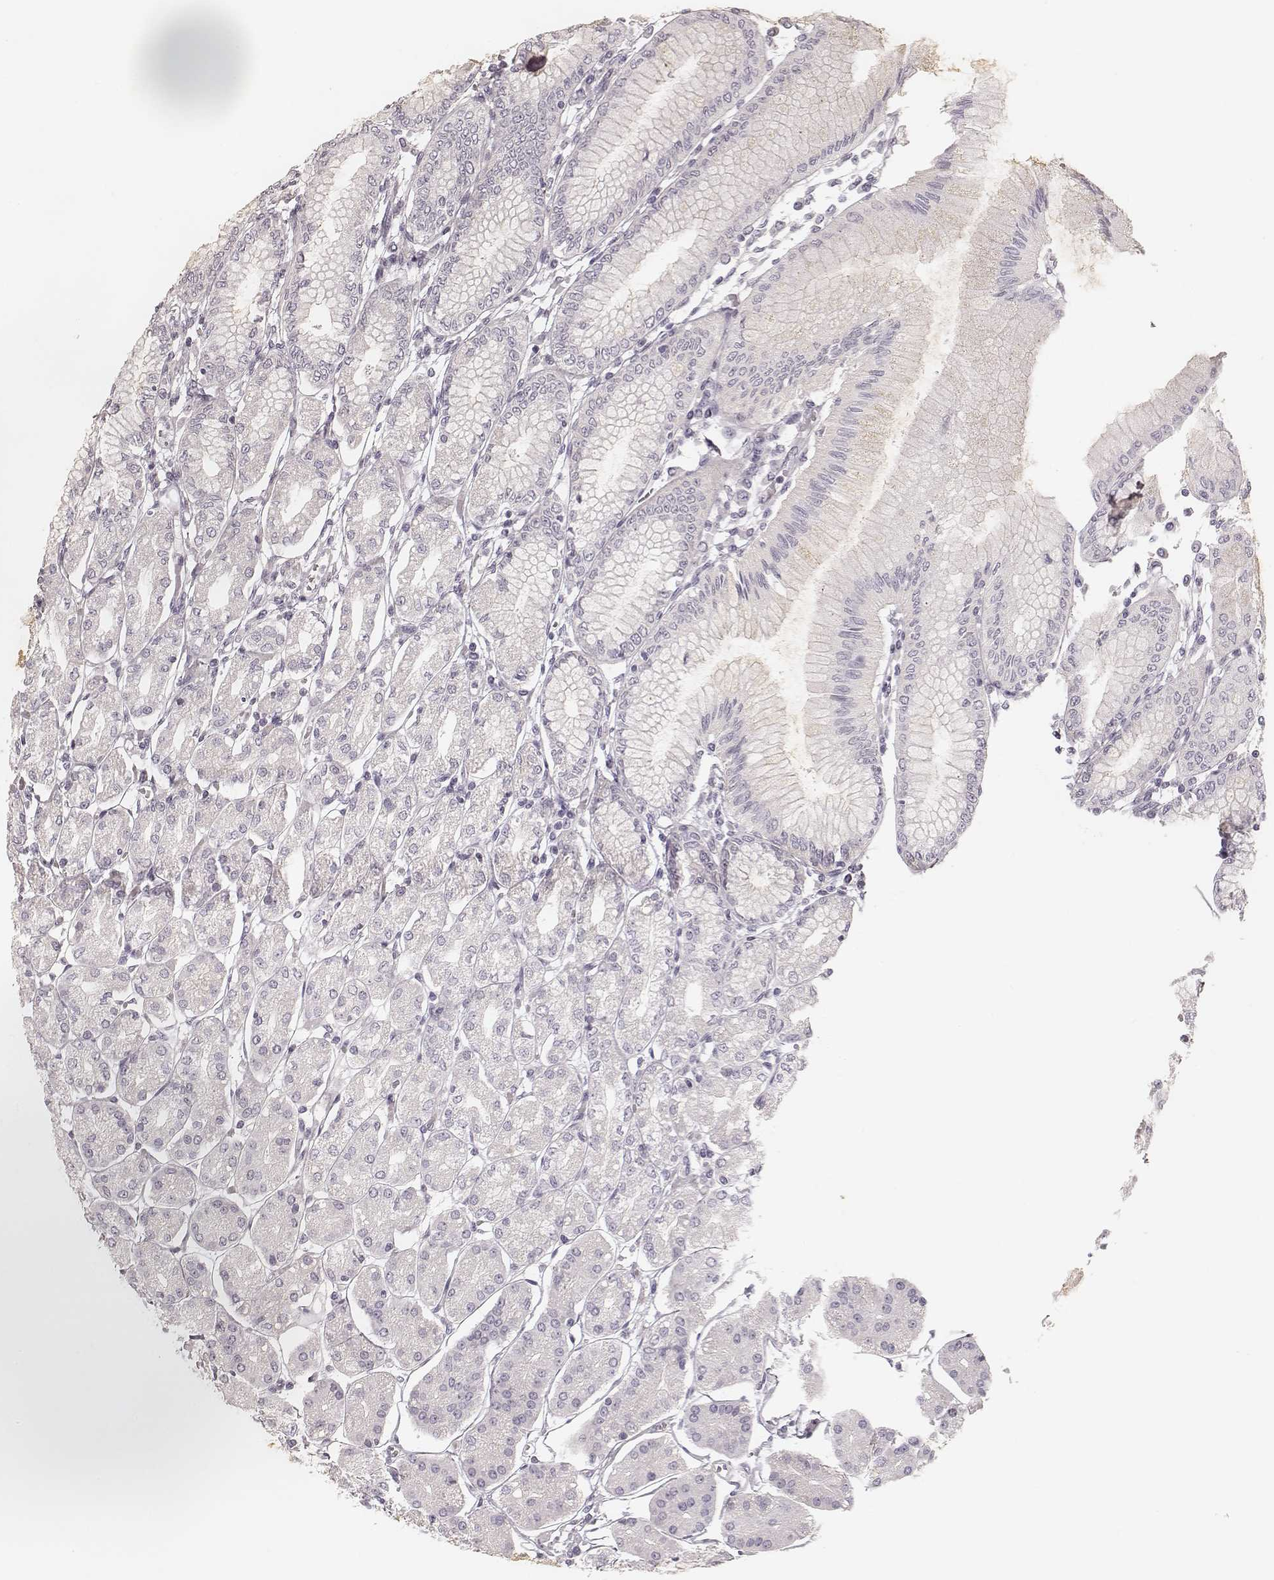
{"staining": {"intensity": "negative", "quantity": "none", "location": "none"}, "tissue": "stomach", "cell_type": "Glandular cells", "image_type": "normal", "snomed": [{"axis": "morphology", "description": "Normal tissue, NOS"}, {"axis": "topography", "description": "Skeletal muscle"}, {"axis": "topography", "description": "Stomach"}], "caption": "A histopathology image of stomach stained for a protein reveals no brown staining in glandular cells. (DAB (3,3'-diaminobenzidine) IHC, high magnification).", "gene": "SPATA24", "patient": {"sex": "female", "age": 57}}